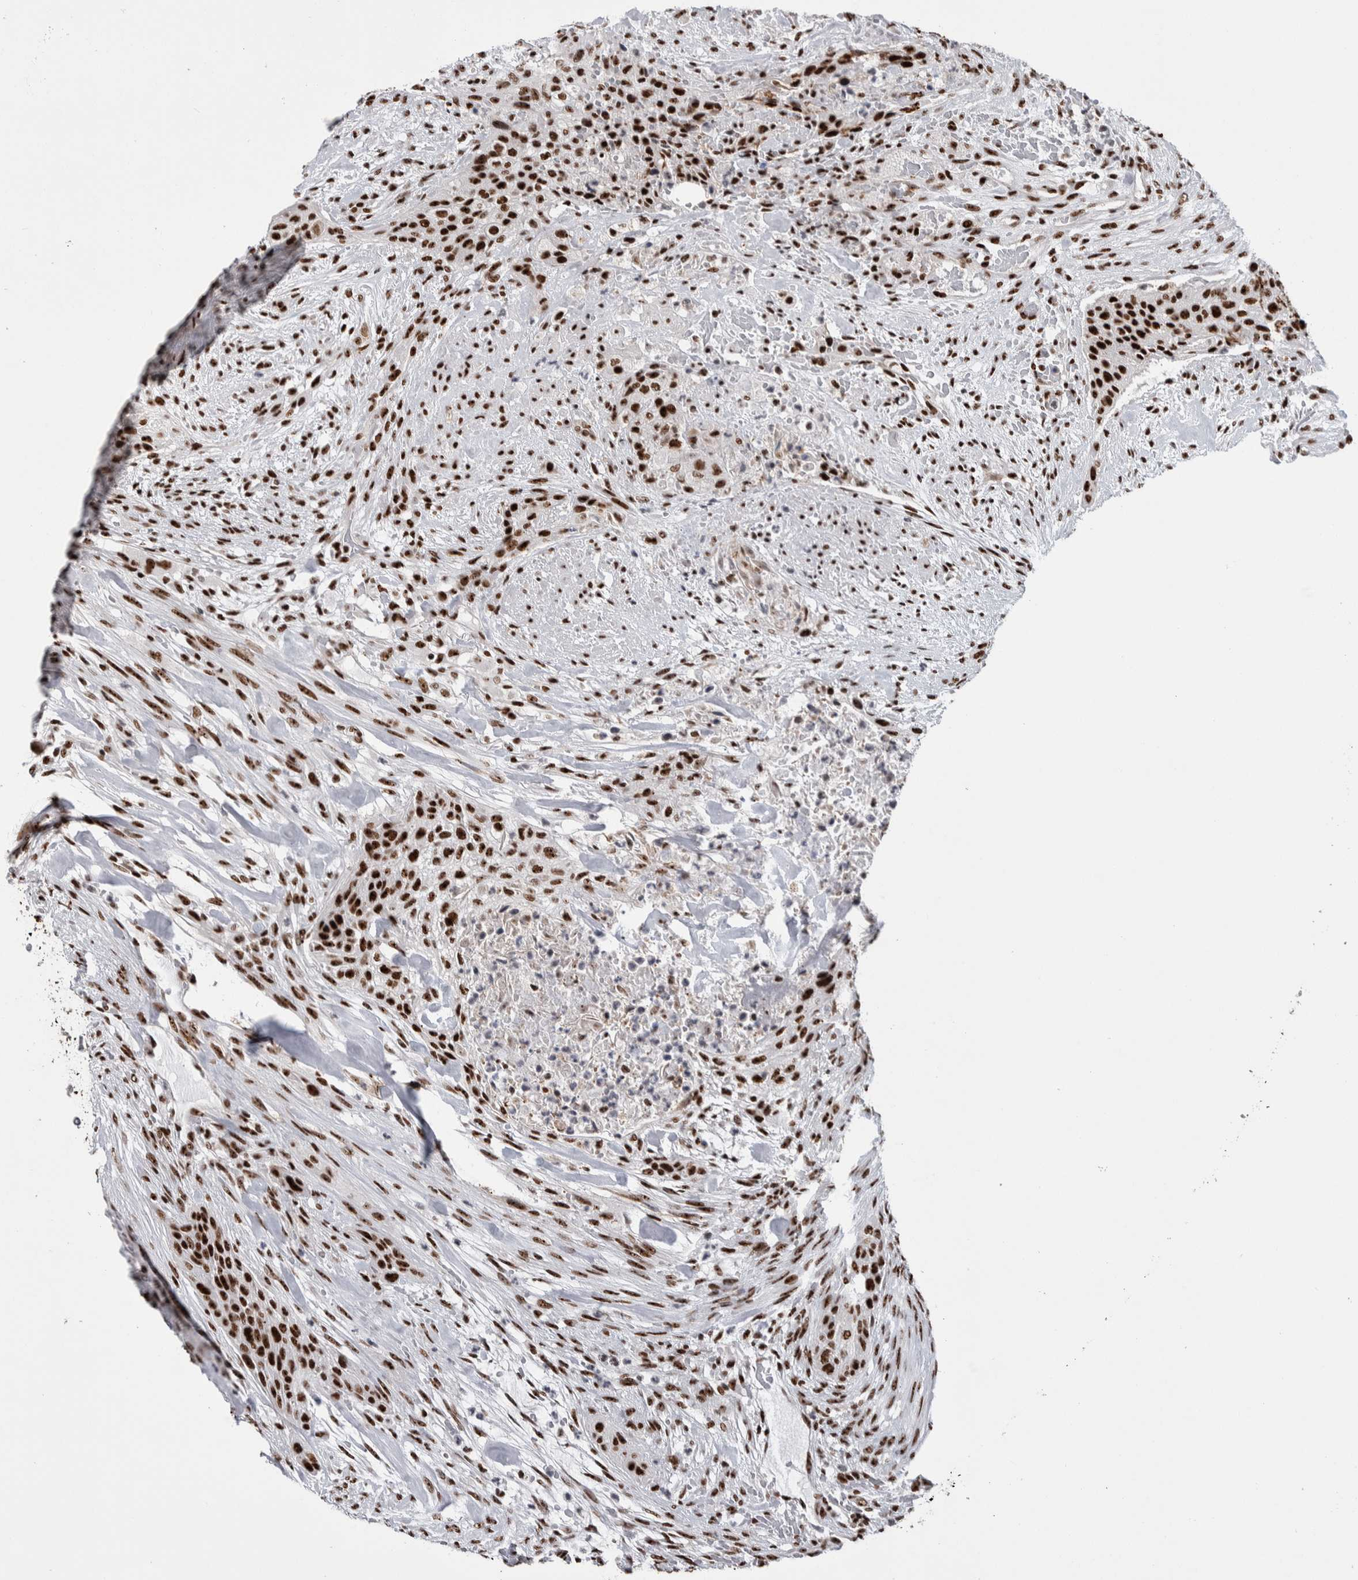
{"staining": {"intensity": "strong", "quantity": ">75%", "location": "nuclear"}, "tissue": "urothelial cancer", "cell_type": "Tumor cells", "image_type": "cancer", "snomed": [{"axis": "morphology", "description": "Urothelial carcinoma, High grade"}, {"axis": "topography", "description": "Urinary bladder"}], "caption": "A brown stain shows strong nuclear positivity of a protein in urothelial cancer tumor cells.", "gene": "NCL", "patient": {"sex": "male", "age": 35}}